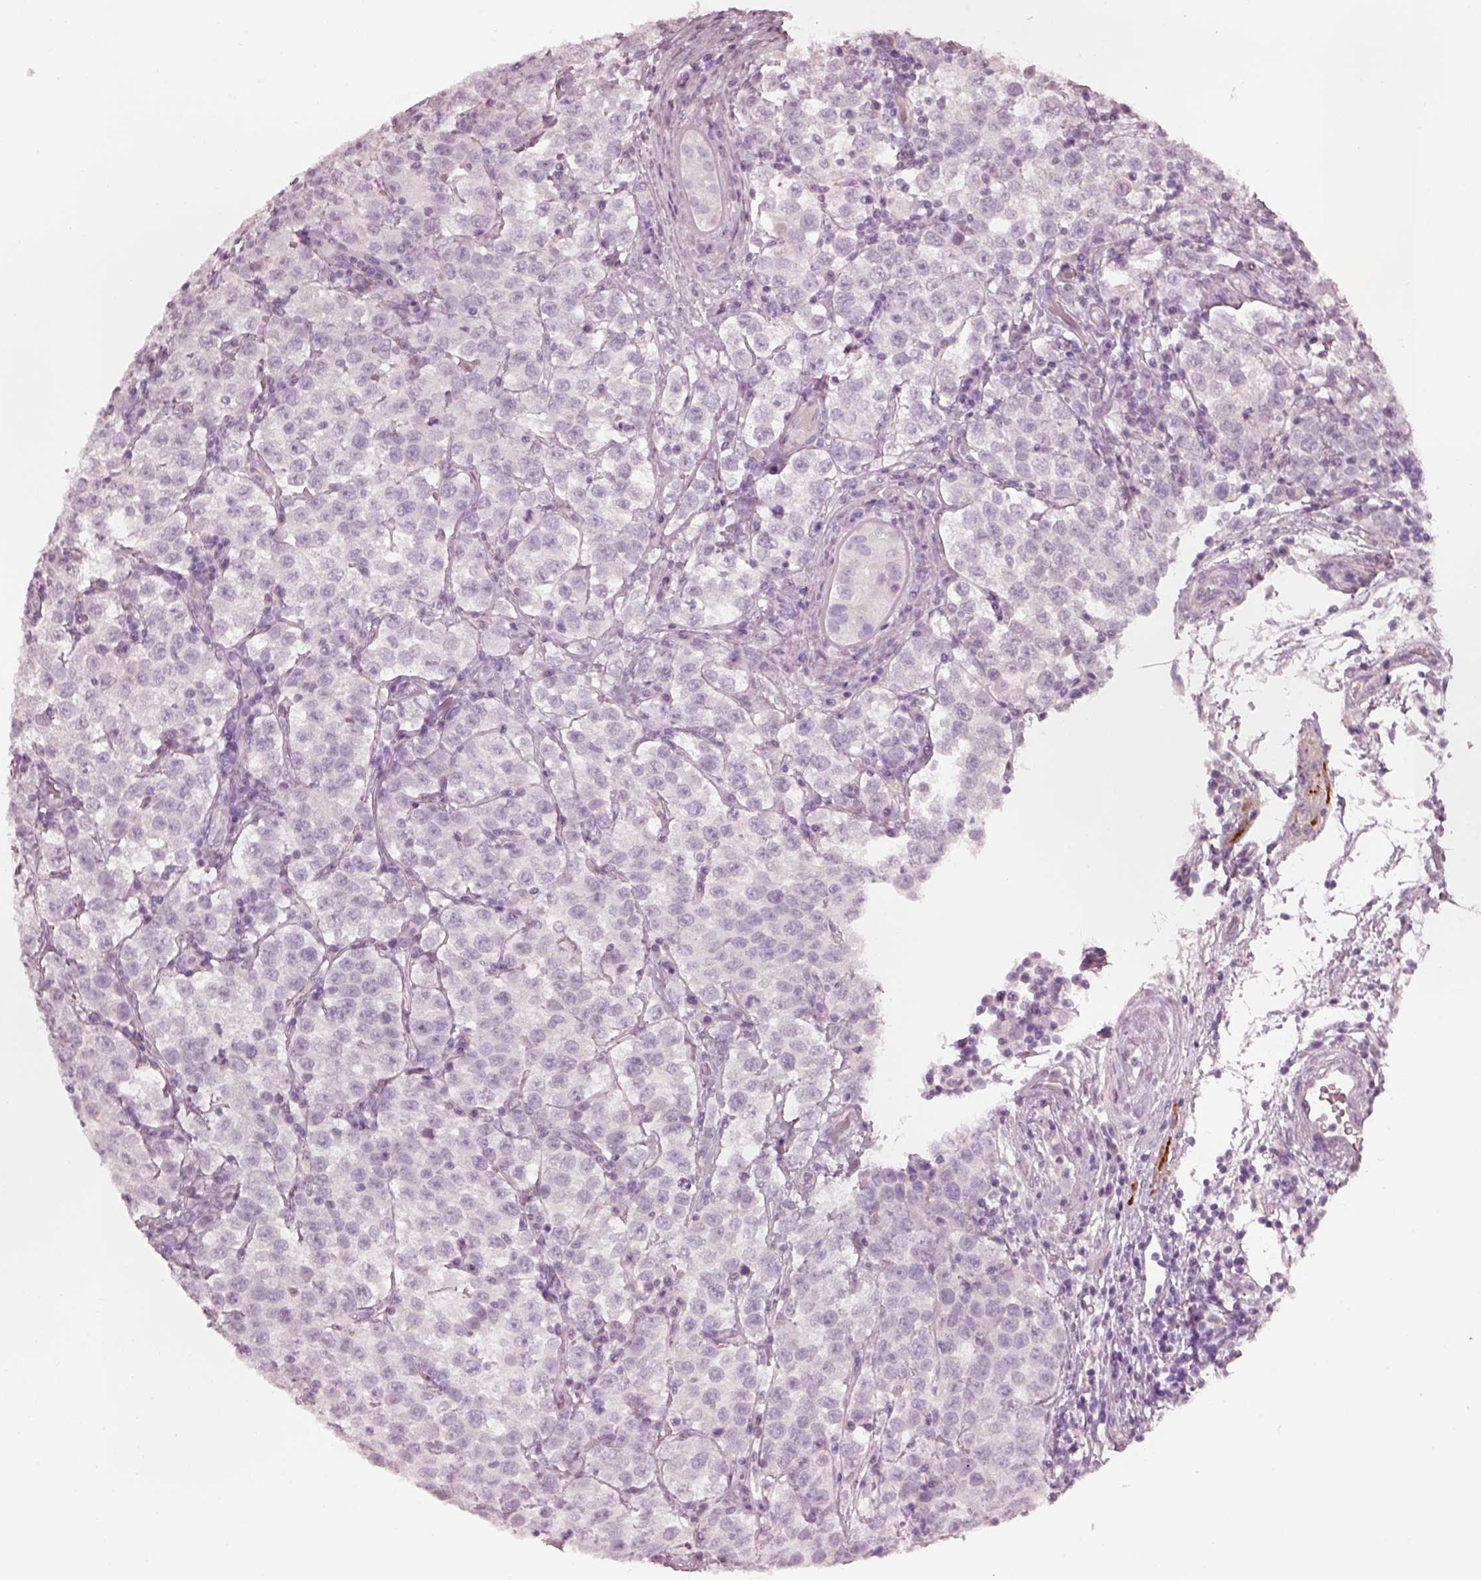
{"staining": {"intensity": "negative", "quantity": "none", "location": "none"}, "tissue": "testis cancer", "cell_type": "Tumor cells", "image_type": "cancer", "snomed": [{"axis": "morphology", "description": "Seminoma, NOS"}, {"axis": "topography", "description": "Testis"}], "caption": "An IHC micrograph of seminoma (testis) is shown. There is no staining in tumor cells of seminoma (testis). The staining is performed using DAB (3,3'-diaminobenzidine) brown chromogen with nuclei counter-stained in using hematoxylin.", "gene": "RSPH9", "patient": {"sex": "male", "age": 34}}